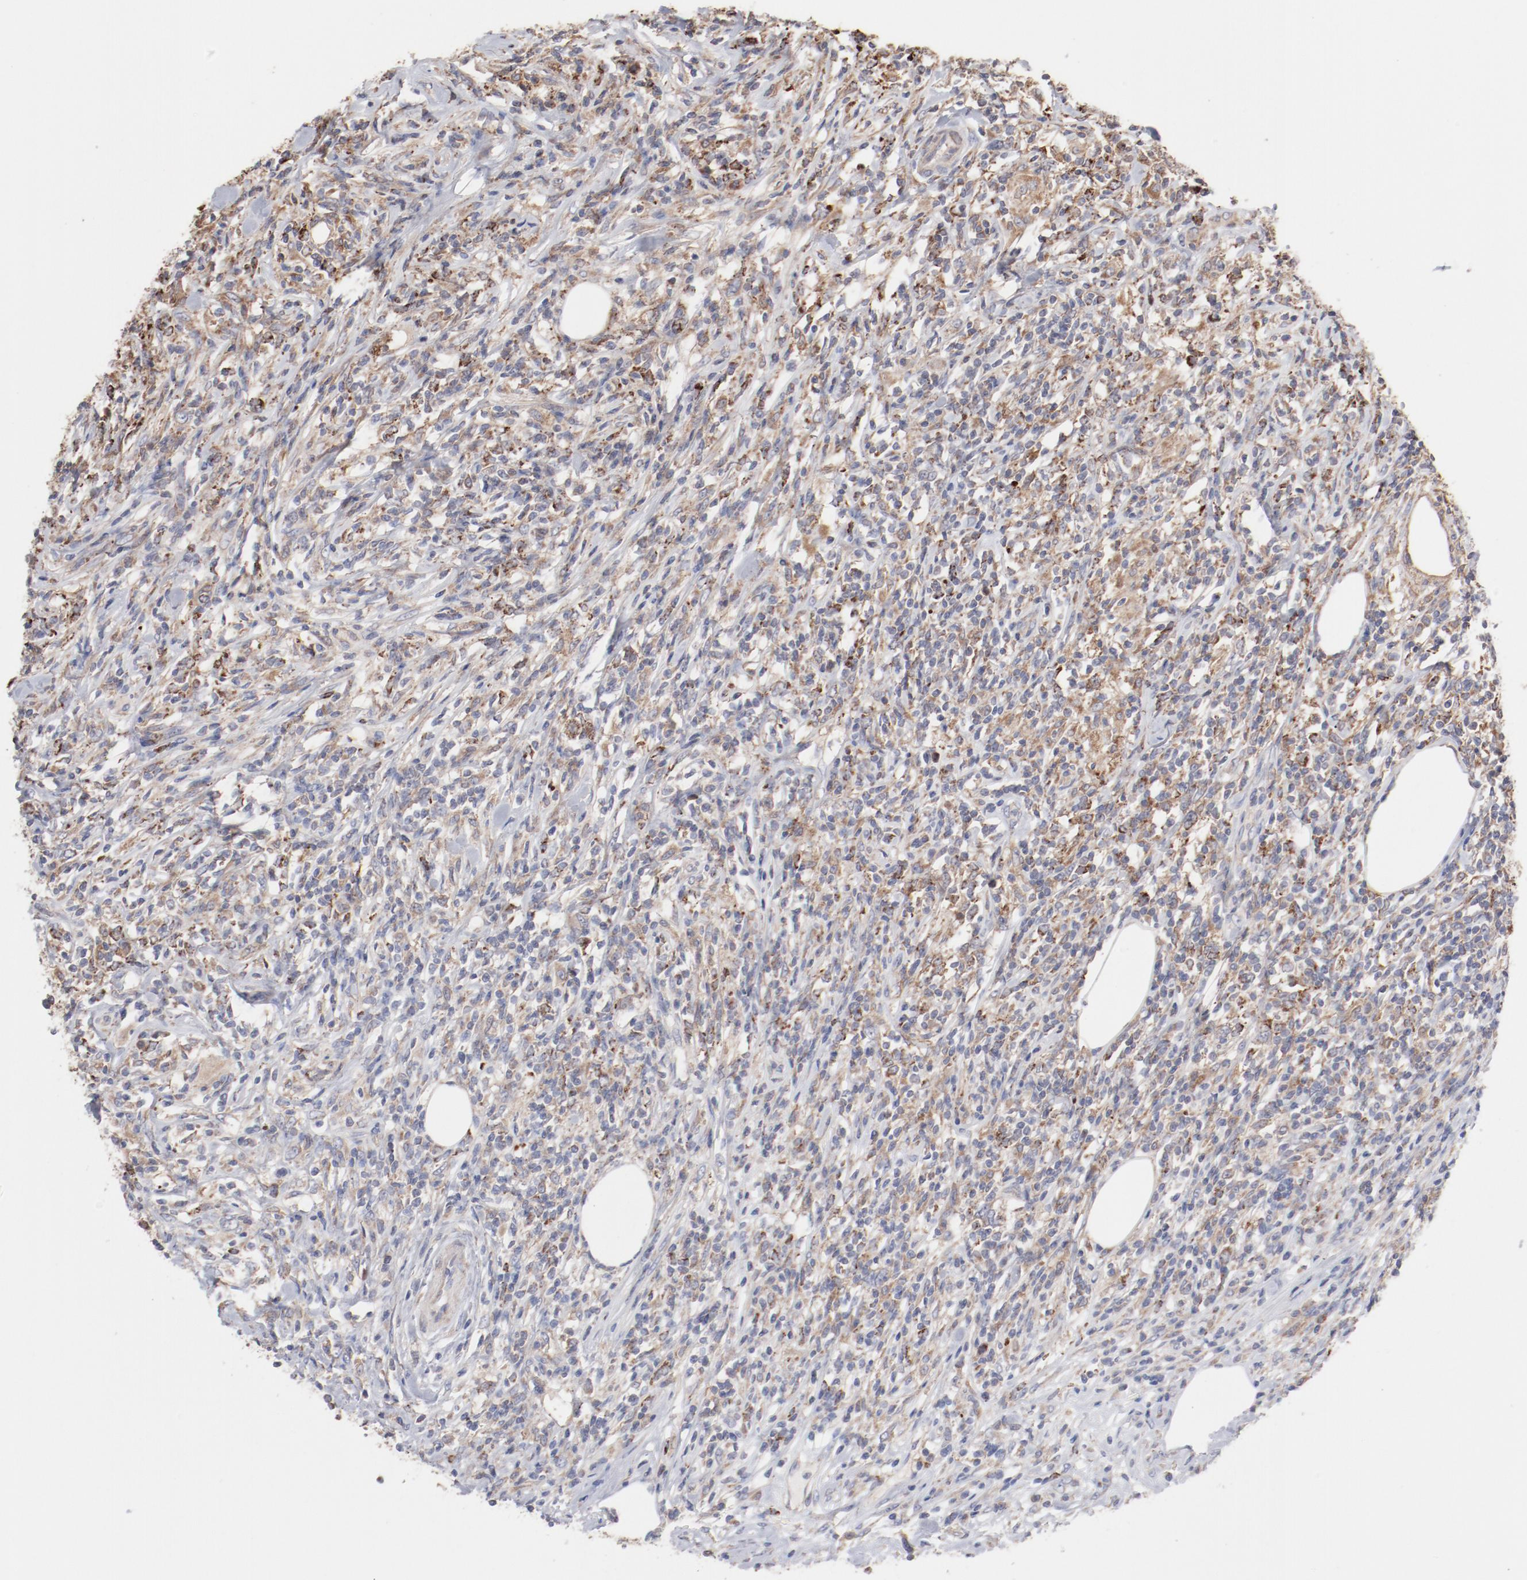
{"staining": {"intensity": "moderate", "quantity": ">75%", "location": "cytoplasmic/membranous"}, "tissue": "lymphoma", "cell_type": "Tumor cells", "image_type": "cancer", "snomed": [{"axis": "morphology", "description": "Malignant lymphoma, non-Hodgkin's type, High grade"}, {"axis": "topography", "description": "Lymph node"}], "caption": "Moderate cytoplasmic/membranous positivity for a protein is identified in approximately >75% of tumor cells of malignant lymphoma, non-Hodgkin's type (high-grade) using immunohistochemistry.", "gene": "PPFIBP2", "patient": {"sex": "female", "age": 84}}